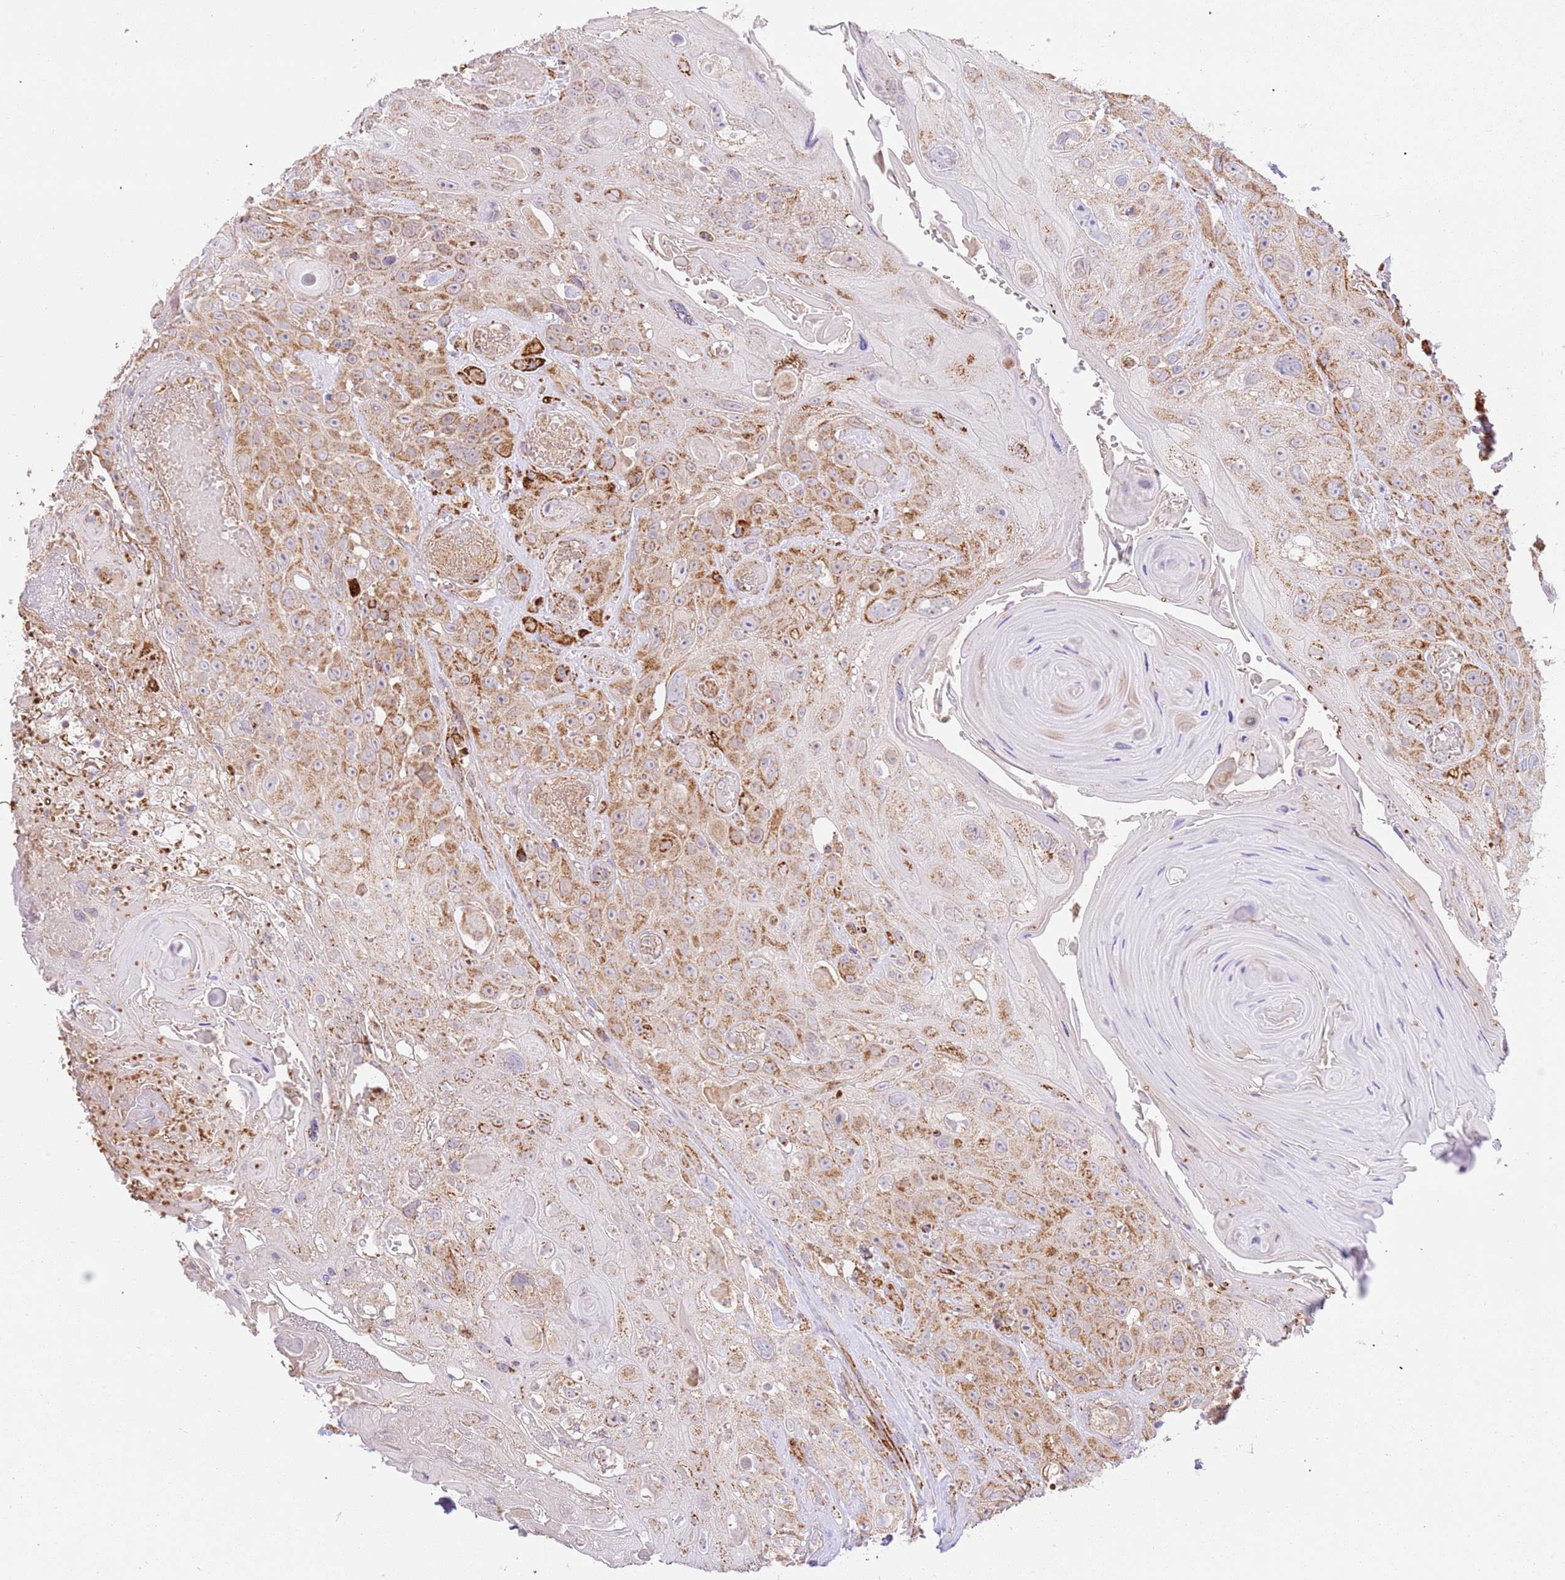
{"staining": {"intensity": "moderate", "quantity": ">75%", "location": "cytoplasmic/membranous"}, "tissue": "head and neck cancer", "cell_type": "Tumor cells", "image_type": "cancer", "snomed": [{"axis": "morphology", "description": "Squamous cell carcinoma, NOS"}, {"axis": "topography", "description": "Head-Neck"}], "caption": "Squamous cell carcinoma (head and neck) stained with DAB (3,3'-diaminobenzidine) IHC exhibits medium levels of moderate cytoplasmic/membranous staining in about >75% of tumor cells.", "gene": "ZBTB39", "patient": {"sex": "female", "age": 59}}